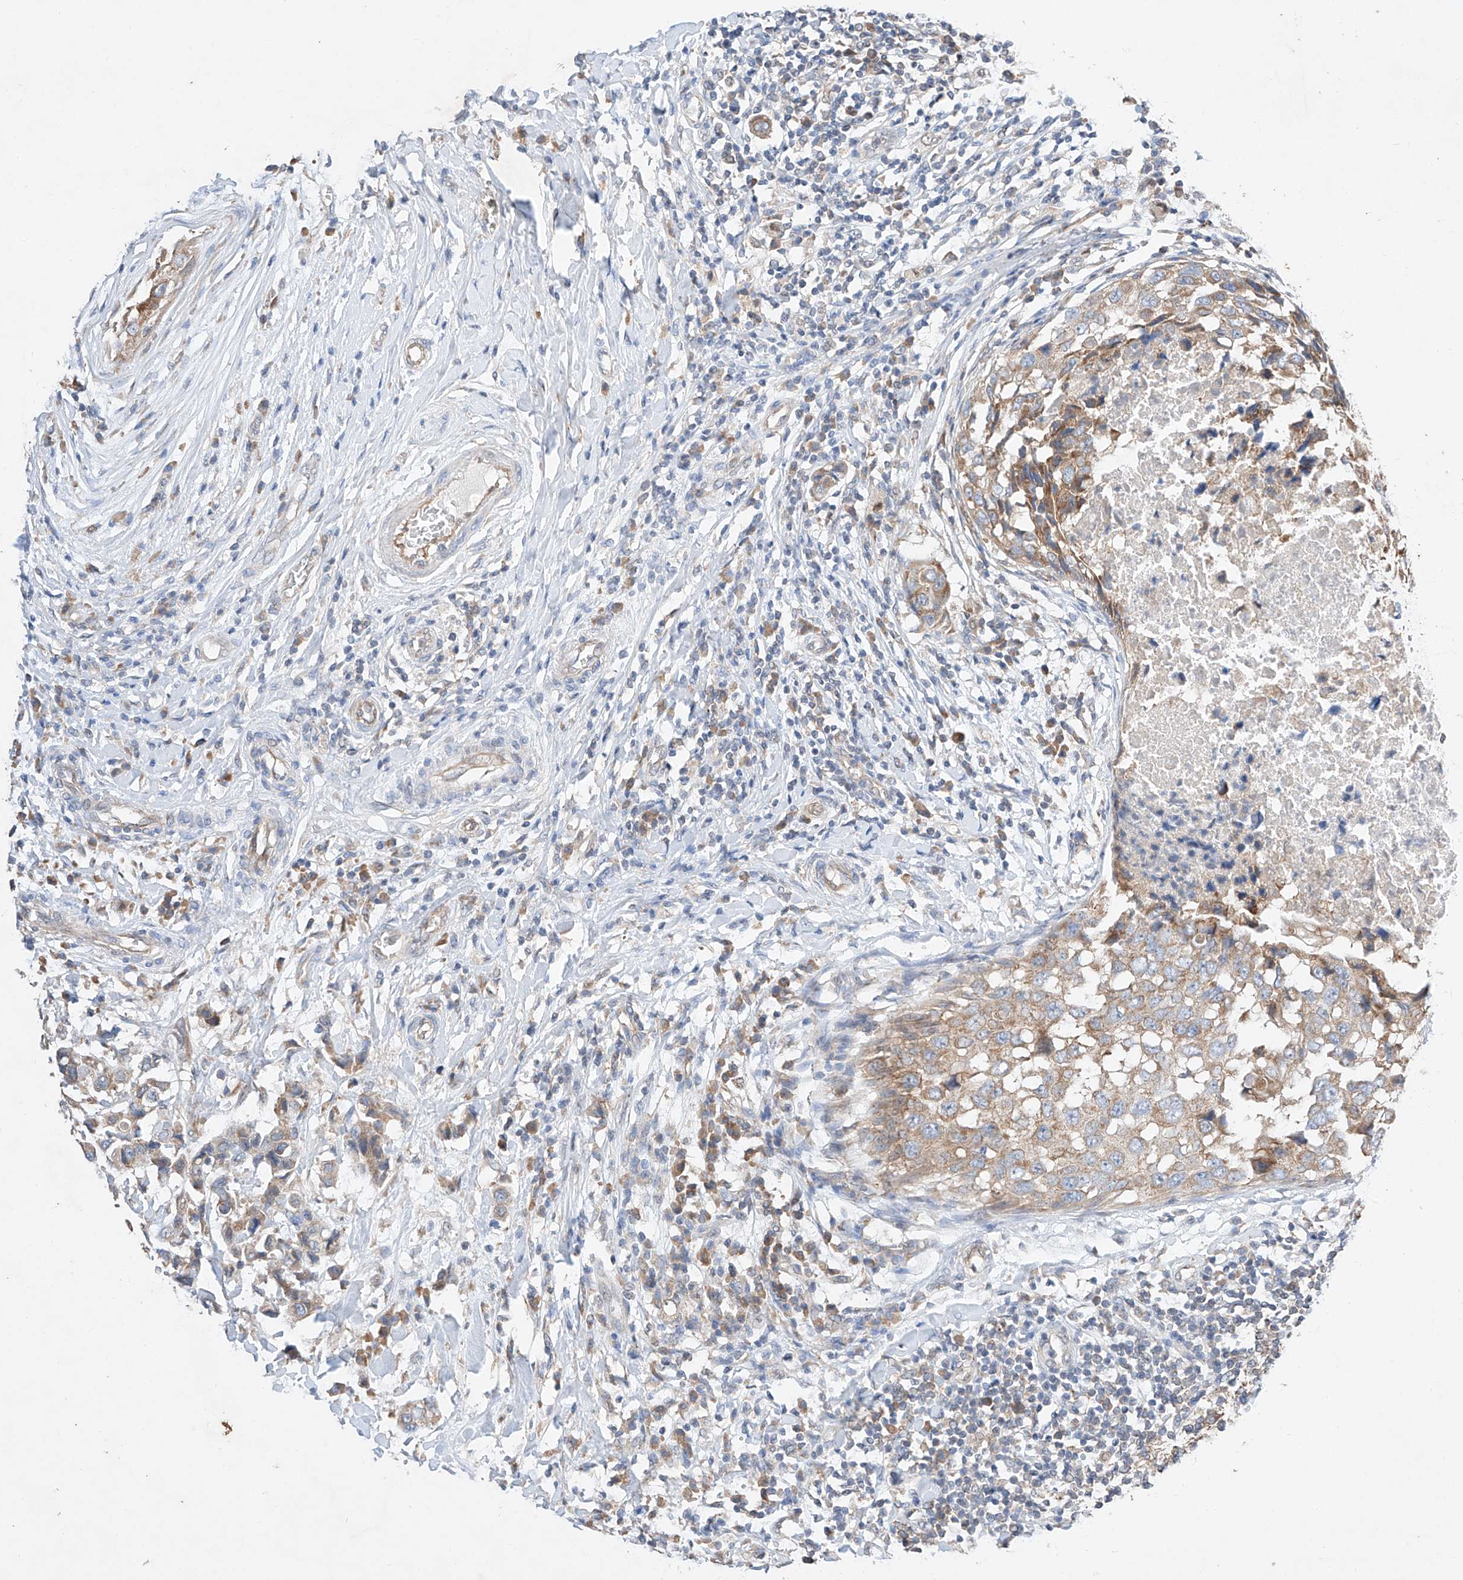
{"staining": {"intensity": "moderate", "quantity": ">75%", "location": "cytoplasmic/membranous"}, "tissue": "breast cancer", "cell_type": "Tumor cells", "image_type": "cancer", "snomed": [{"axis": "morphology", "description": "Duct carcinoma"}, {"axis": "topography", "description": "Breast"}], "caption": "Immunohistochemical staining of breast cancer (infiltrating ductal carcinoma) reveals moderate cytoplasmic/membranous protein staining in approximately >75% of tumor cells.", "gene": "C6orf118", "patient": {"sex": "female", "age": 27}}